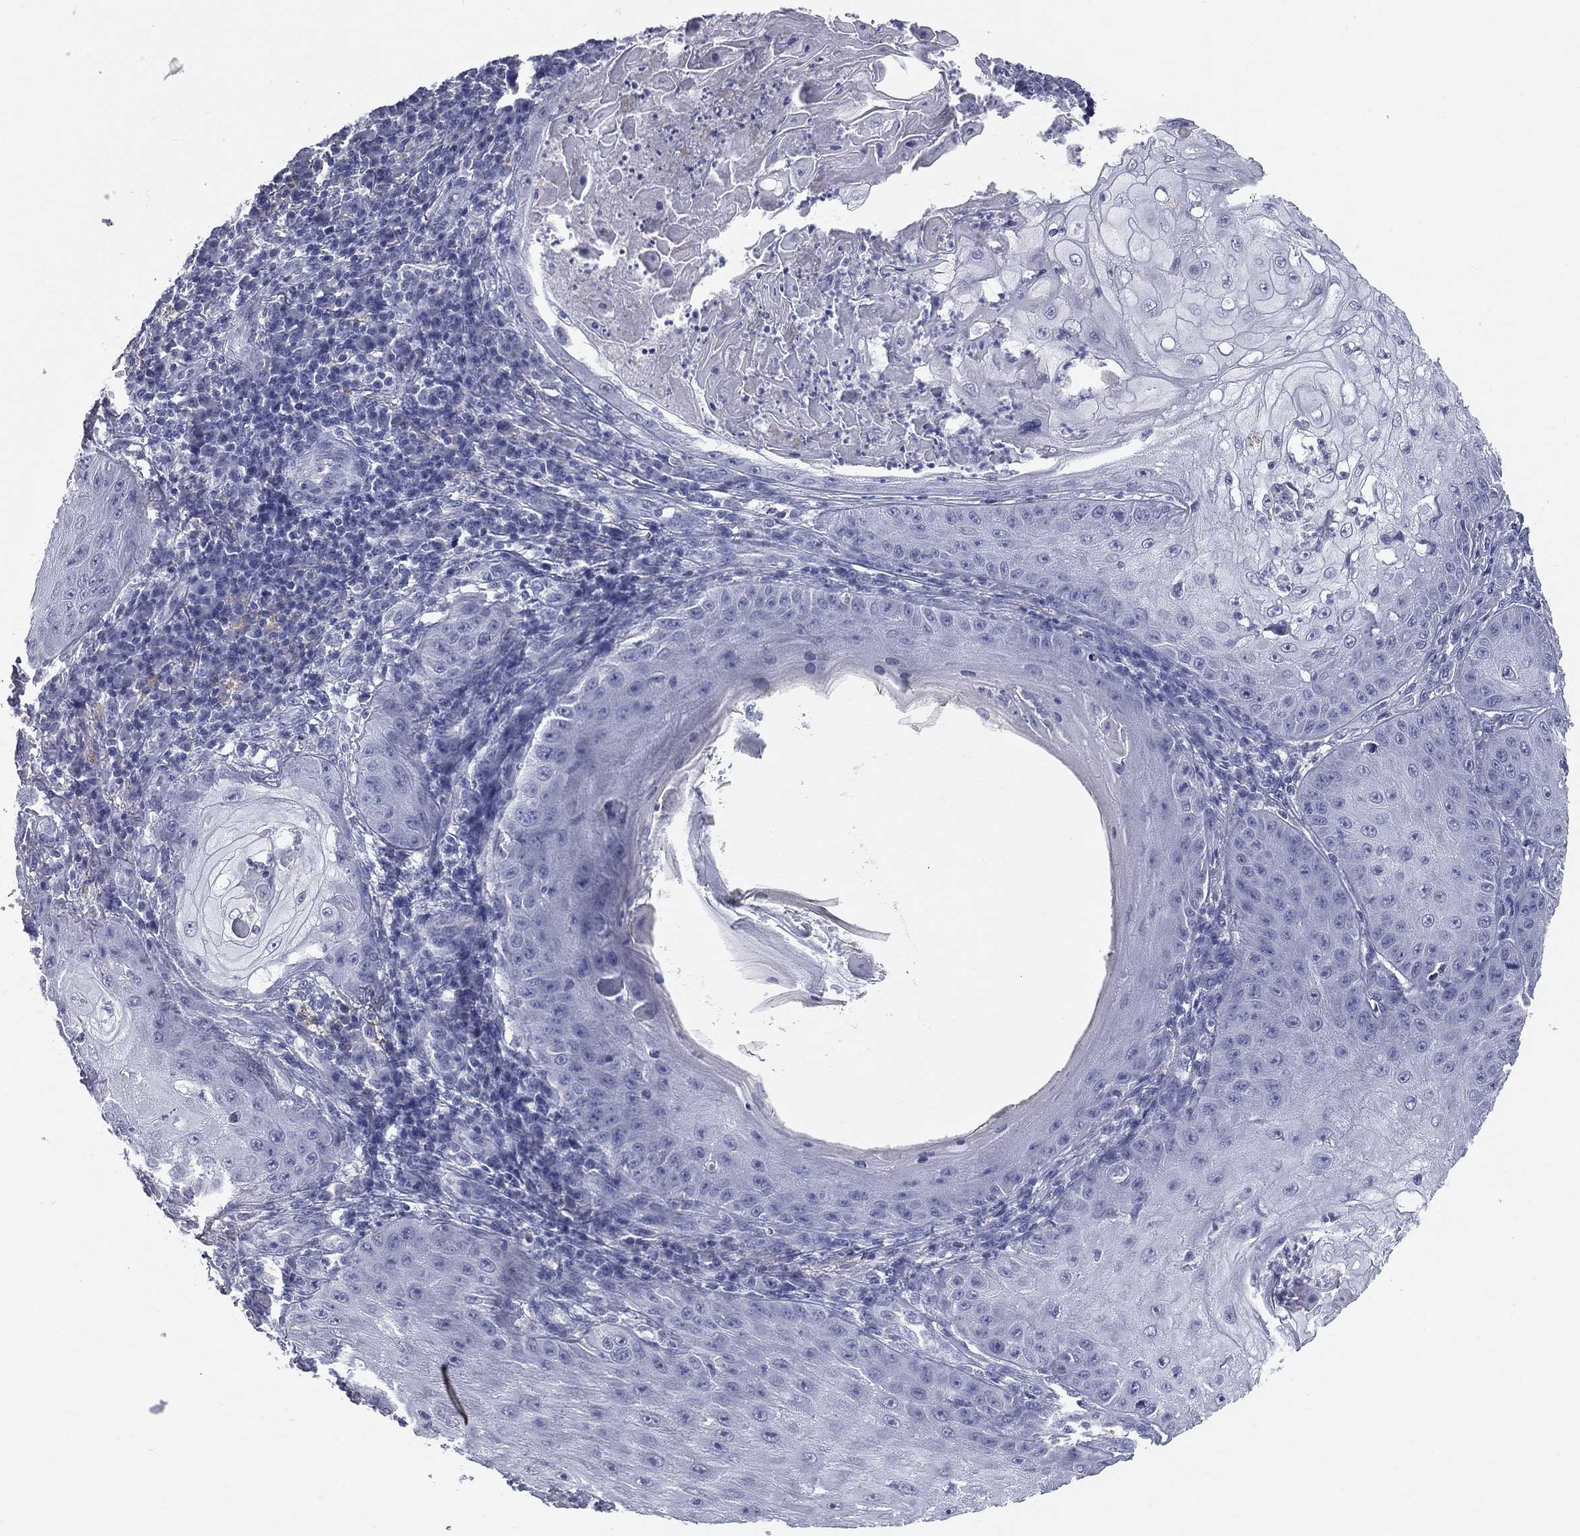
{"staining": {"intensity": "negative", "quantity": "none", "location": "none"}, "tissue": "skin cancer", "cell_type": "Tumor cells", "image_type": "cancer", "snomed": [{"axis": "morphology", "description": "Squamous cell carcinoma, NOS"}, {"axis": "topography", "description": "Skin"}], "caption": "DAB immunohistochemical staining of squamous cell carcinoma (skin) demonstrates no significant positivity in tumor cells. Nuclei are stained in blue.", "gene": "ESX1", "patient": {"sex": "male", "age": 70}}